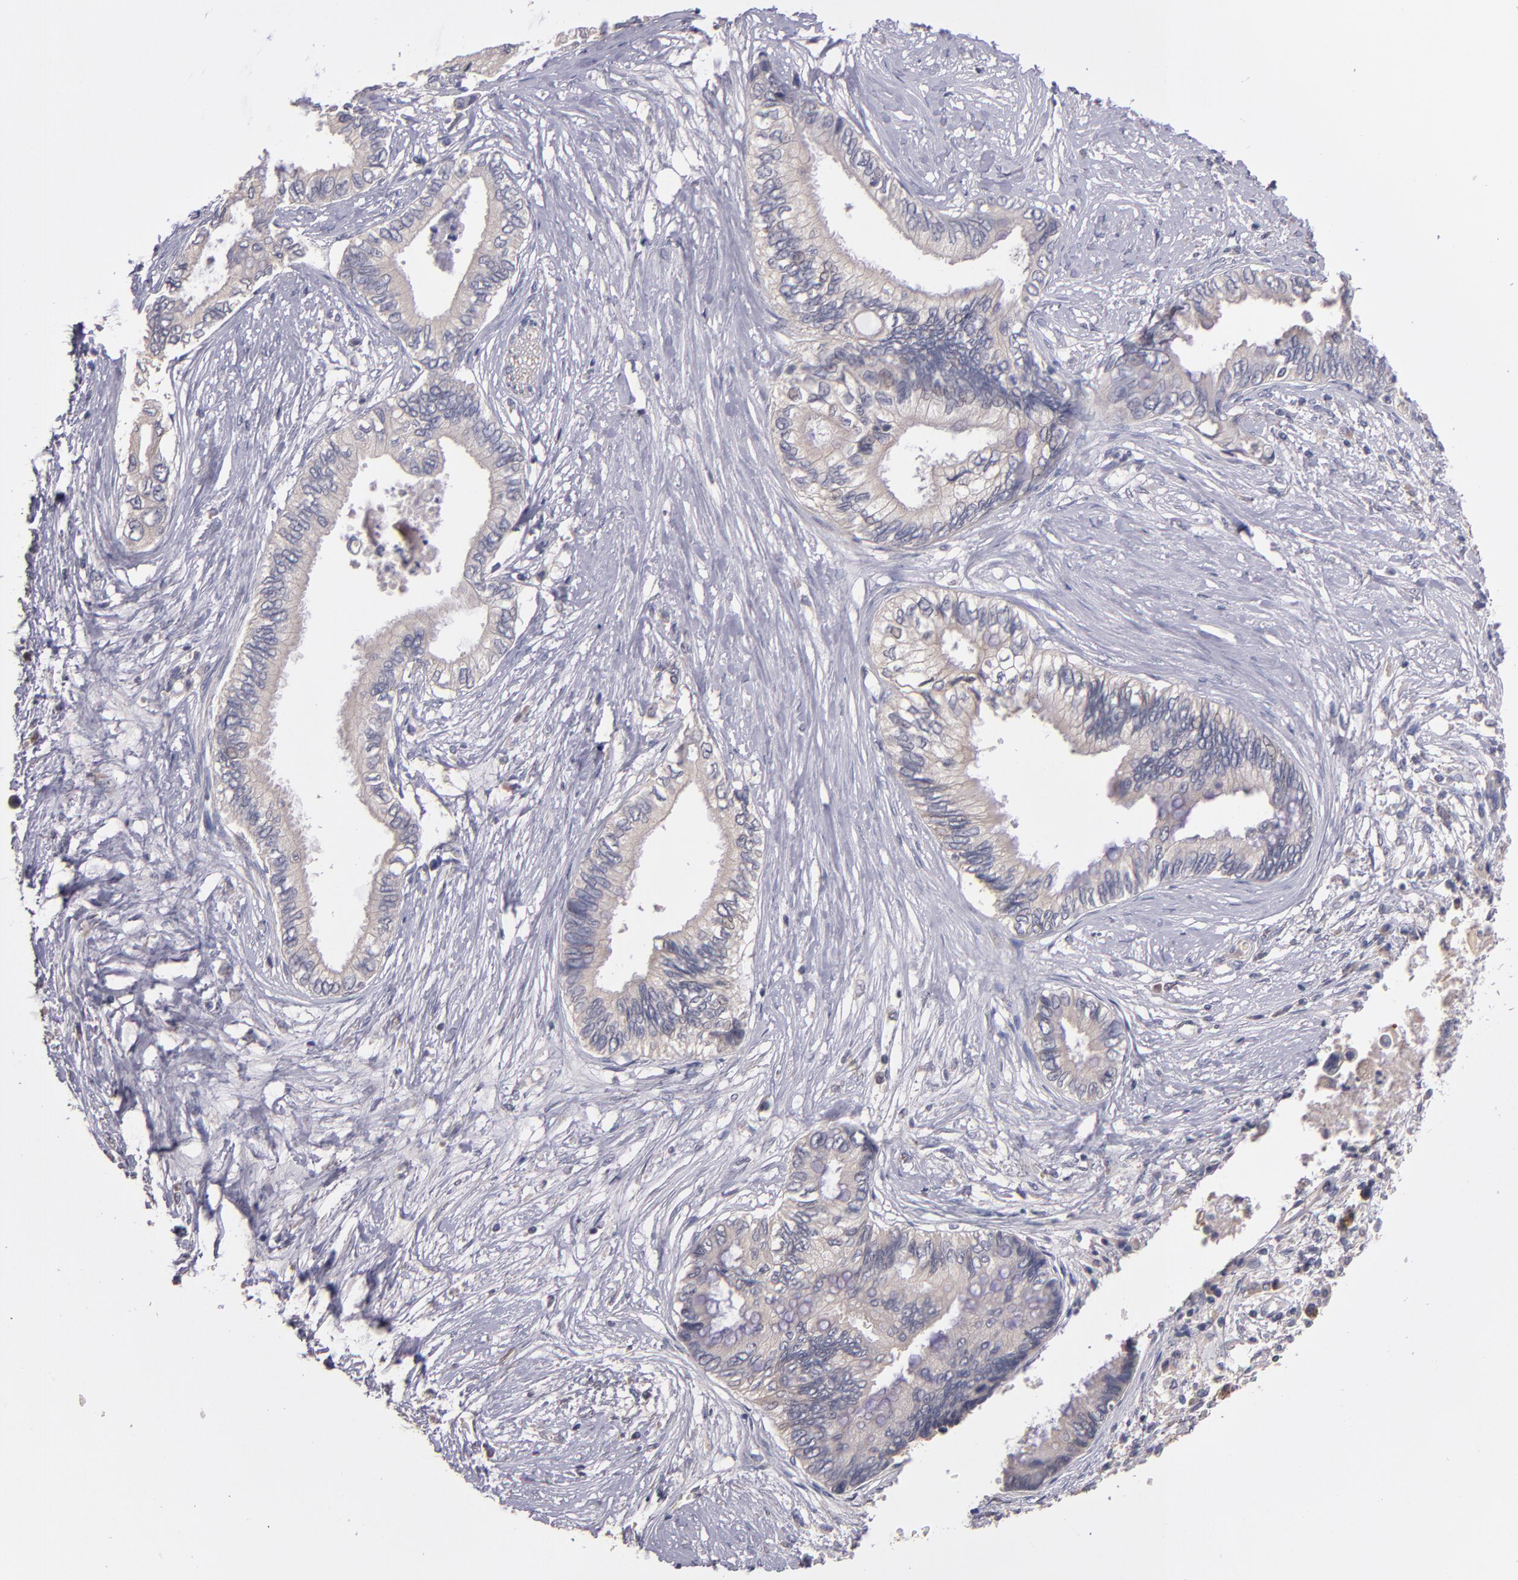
{"staining": {"intensity": "weak", "quantity": "25%-75%", "location": "cytoplasmic/membranous"}, "tissue": "pancreatic cancer", "cell_type": "Tumor cells", "image_type": "cancer", "snomed": [{"axis": "morphology", "description": "Adenocarcinoma, NOS"}, {"axis": "topography", "description": "Pancreas"}], "caption": "A histopathology image of human pancreatic cancer (adenocarcinoma) stained for a protein demonstrates weak cytoplasmic/membranous brown staining in tumor cells.", "gene": "GNAZ", "patient": {"sex": "female", "age": 66}}